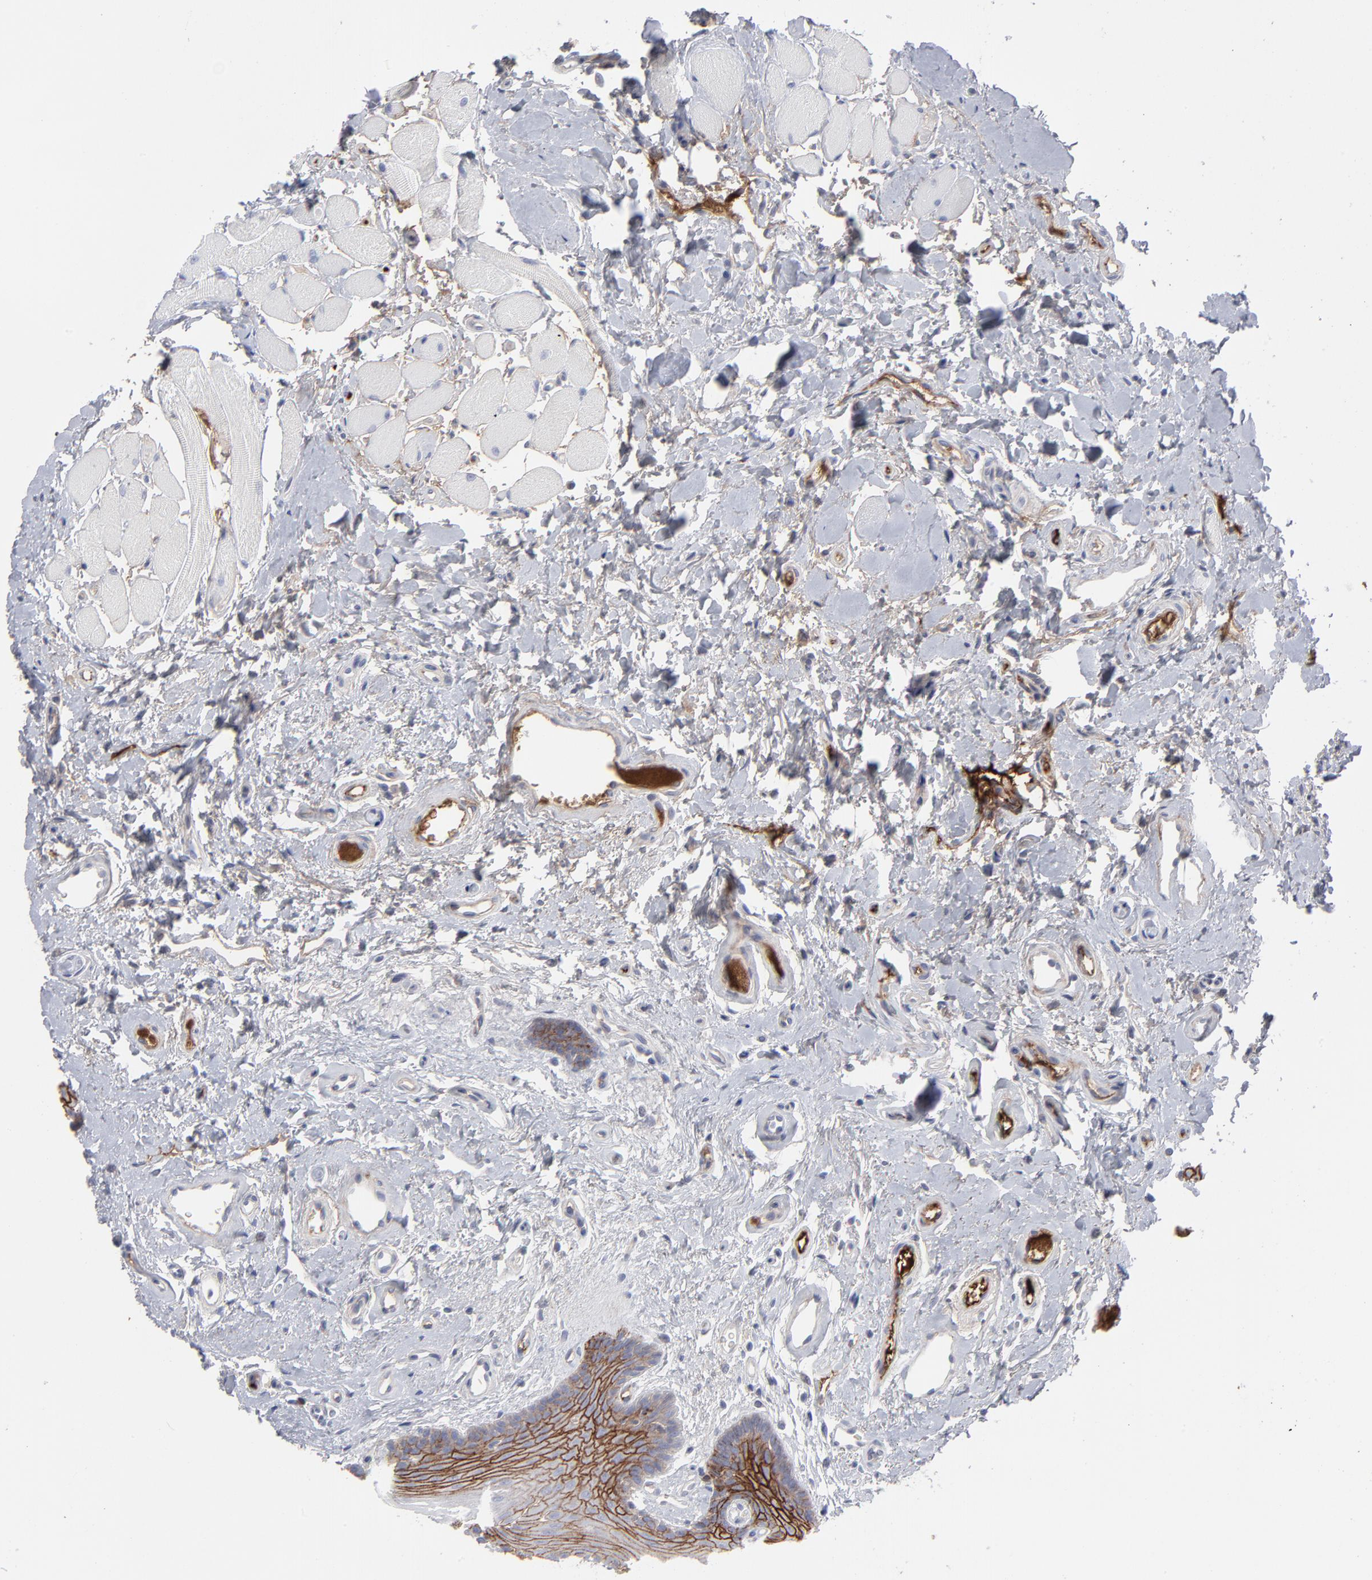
{"staining": {"intensity": "strong", "quantity": ">75%", "location": "cytoplasmic/membranous"}, "tissue": "oral mucosa", "cell_type": "Squamous epithelial cells", "image_type": "normal", "snomed": [{"axis": "morphology", "description": "Normal tissue, NOS"}, {"axis": "topography", "description": "Oral tissue"}], "caption": "A brown stain labels strong cytoplasmic/membranous staining of a protein in squamous epithelial cells of benign oral mucosa. The staining was performed using DAB to visualize the protein expression in brown, while the nuclei were stained in blue with hematoxylin (Magnification: 20x).", "gene": "CCR3", "patient": {"sex": "male", "age": 62}}